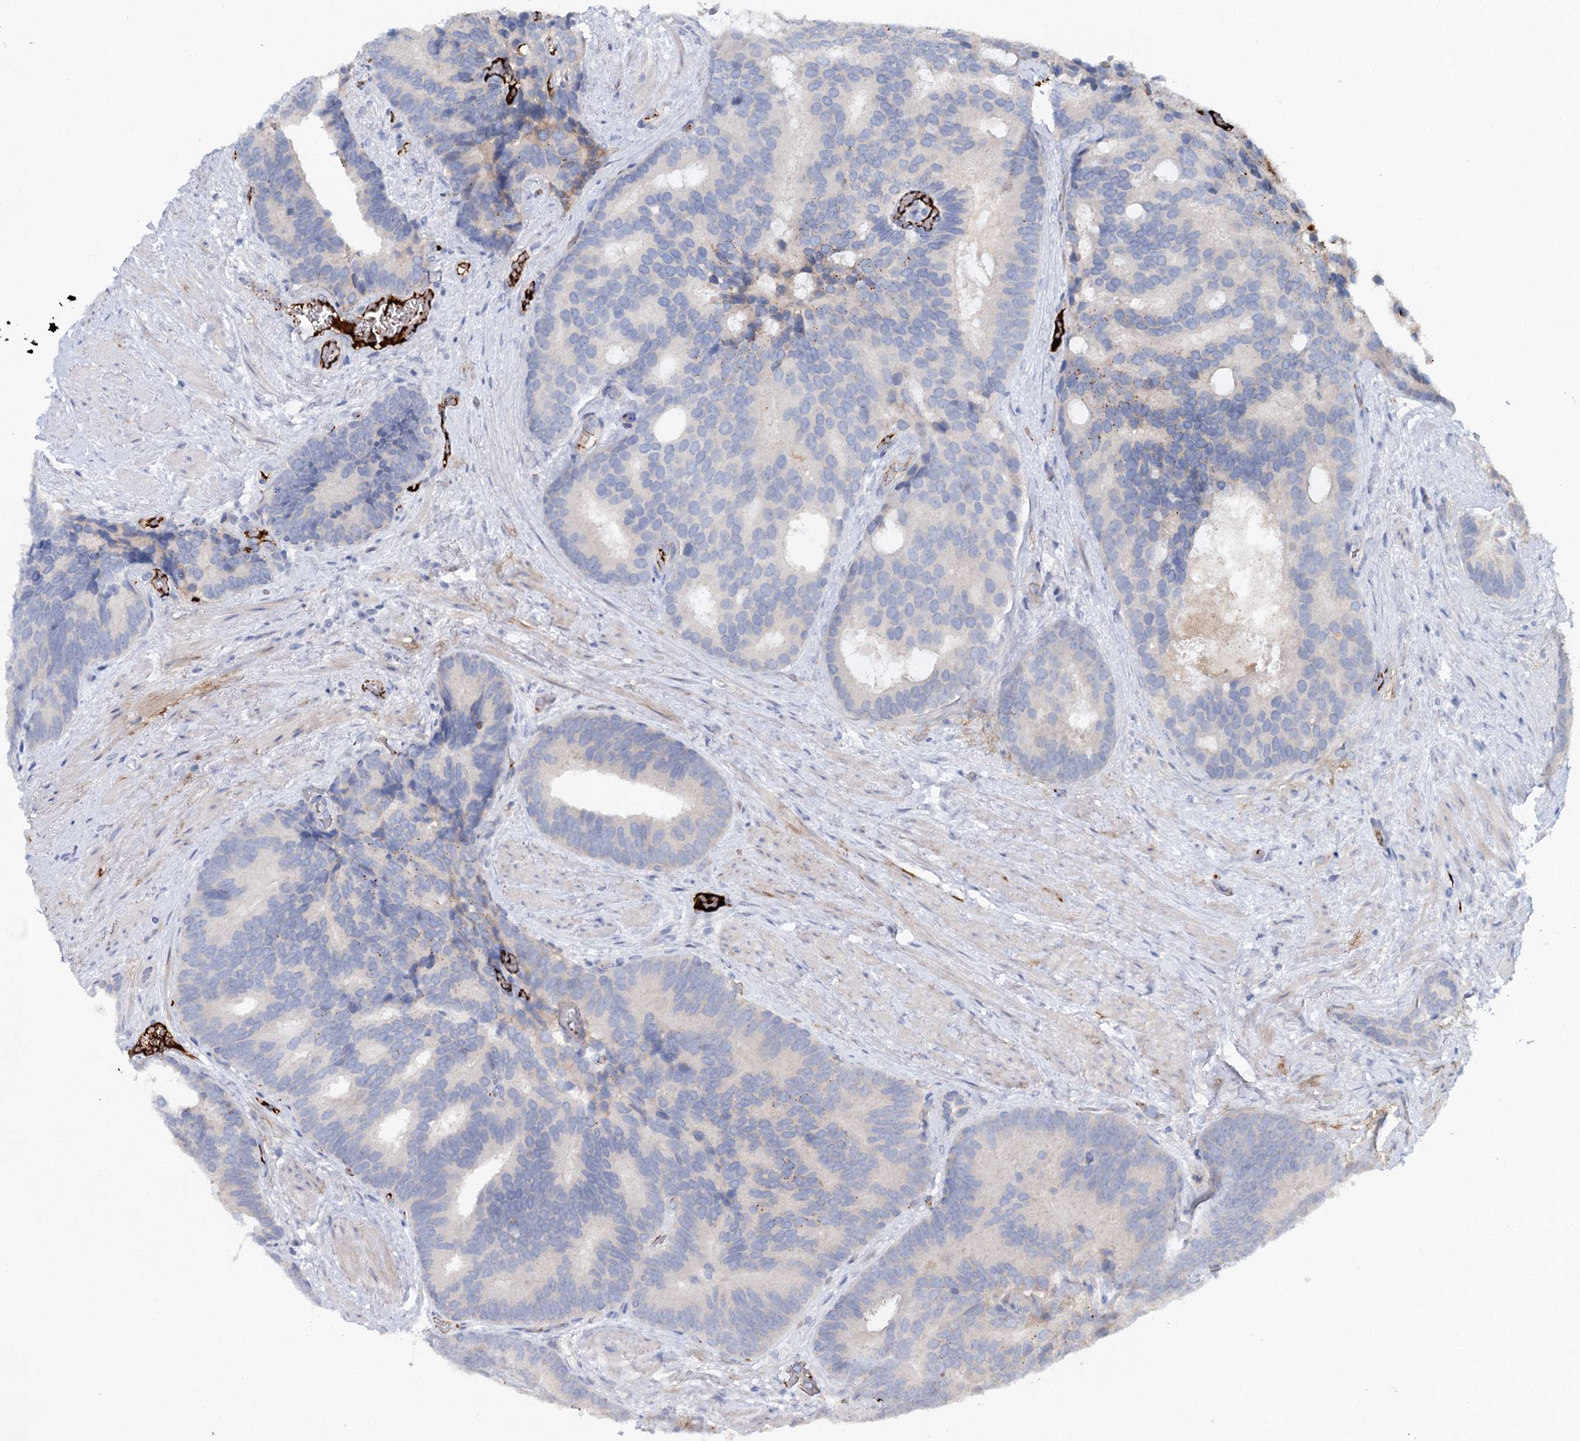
{"staining": {"intensity": "negative", "quantity": "none", "location": "none"}, "tissue": "prostate cancer", "cell_type": "Tumor cells", "image_type": "cancer", "snomed": [{"axis": "morphology", "description": "Adenocarcinoma, Low grade"}, {"axis": "topography", "description": "Prostate"}], "caption": "A high-resolution photomicrograph shows immunohistochemistry staining of prostate low-grade adenocarcinoma, which displays no significant positivity in tumor cells. (DAB (3,3'-diaminobenzidine) immunohistochemistry with hematoxylin counter stain).", "gene": "ALKBH8", "patient": {"sex": "male", "age": 71}}